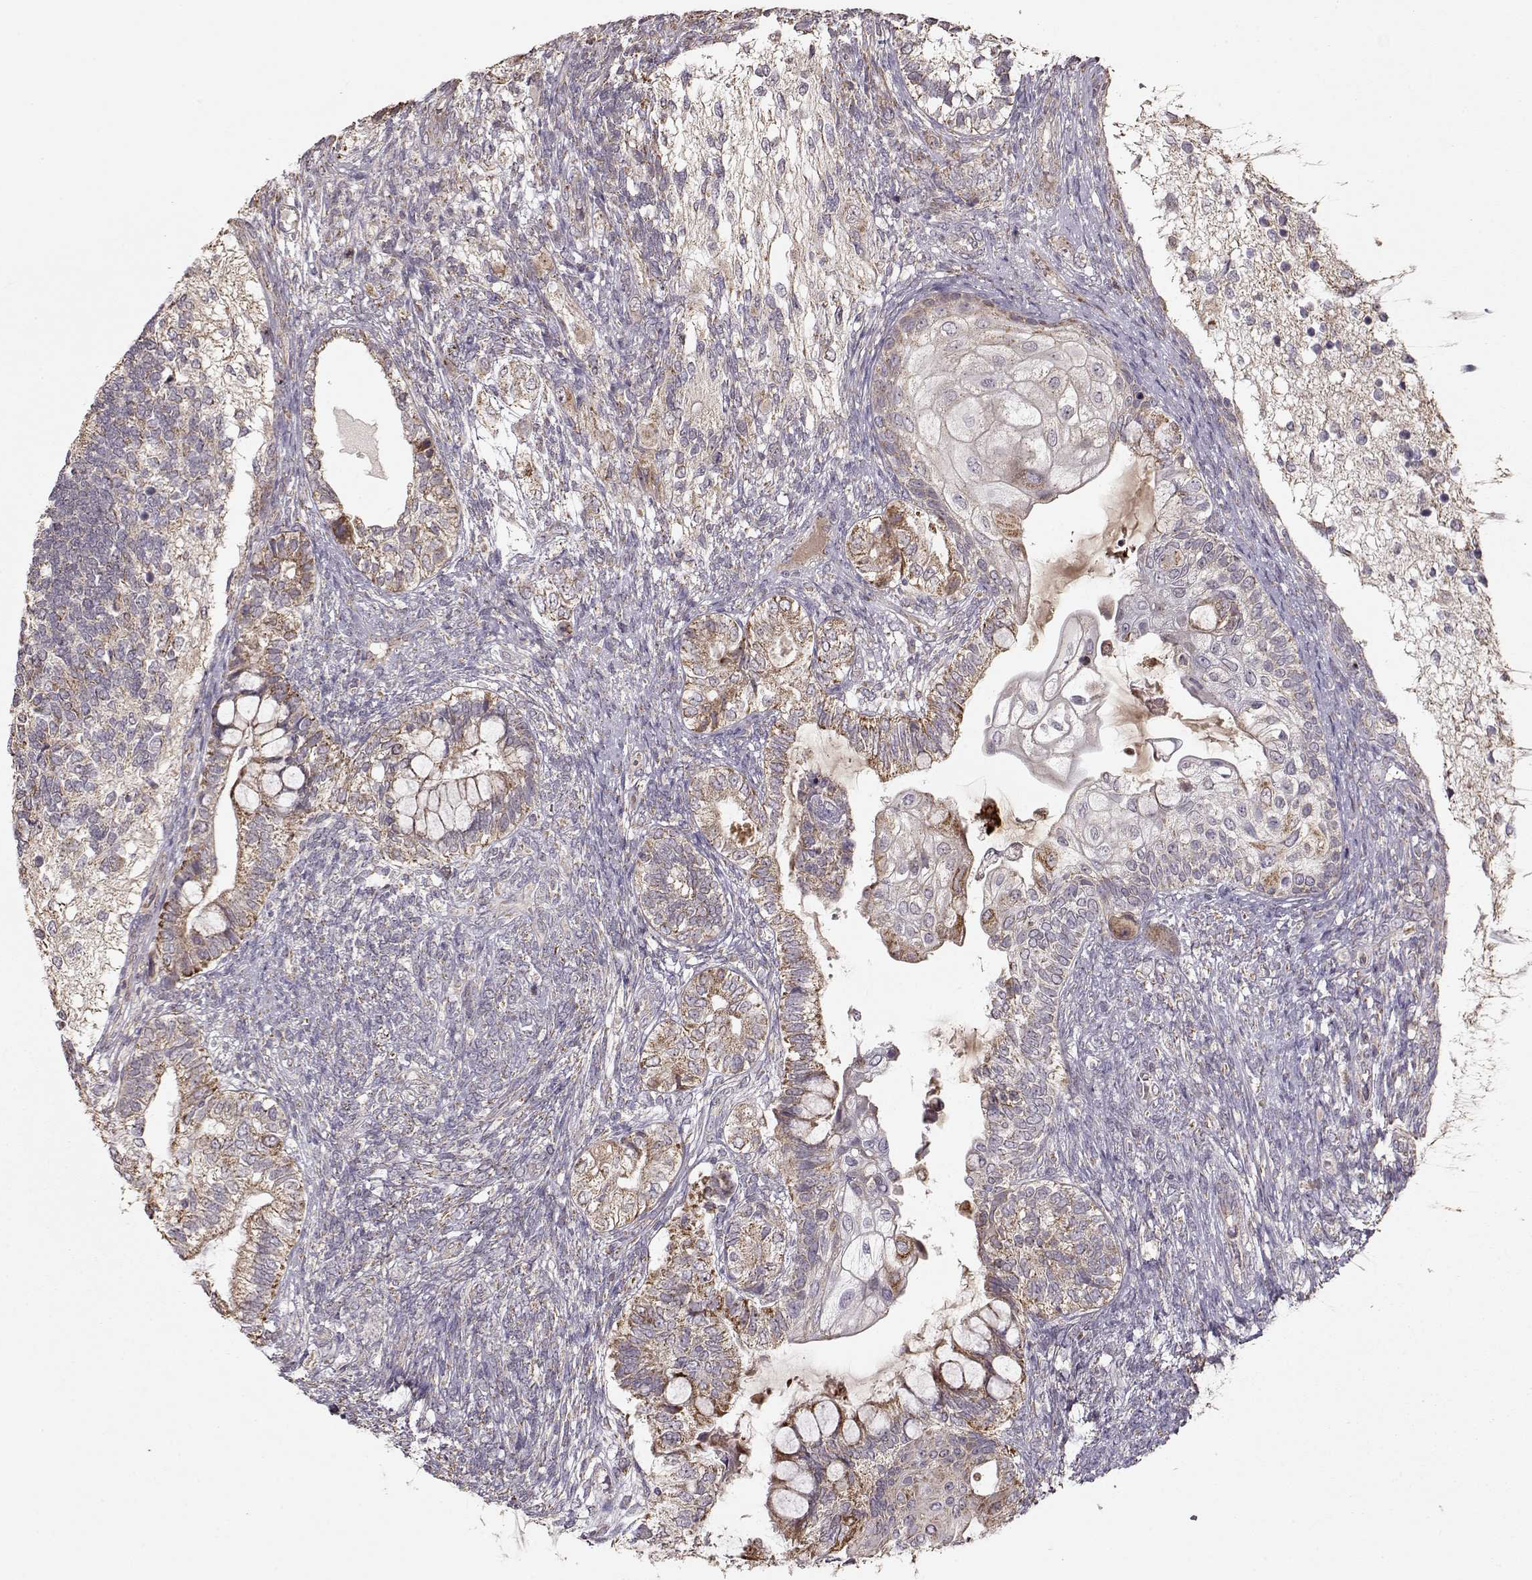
{"staining": {"intensity": "moderate", "quantity": ">75%", "location": "cytoplasmic/membranous"}, "tissue": "testis cancer", "cell_type": "Tumor cells", "image_type": "cancer", "snomed": [{"axis": "morphology", "description": "Seminoma, NOS"}, {"axis": "morphology", "description": "Carcinoma, Embryonal, NOS"}, {"axis": "topography", "description": "Testis"}], "caption": "IHC (DAB (3,3'-diaminobenzidine)) staining of human testis cancer (seminoma) demonstrates moderate cytoplasmic/membranous protein positivity in approximately >75% of tumor cells. (DAB IHC with brightfield microscopy, high magnification).", "gene": "CMTM3", "patient": {"sex": "male", "age": 41}}